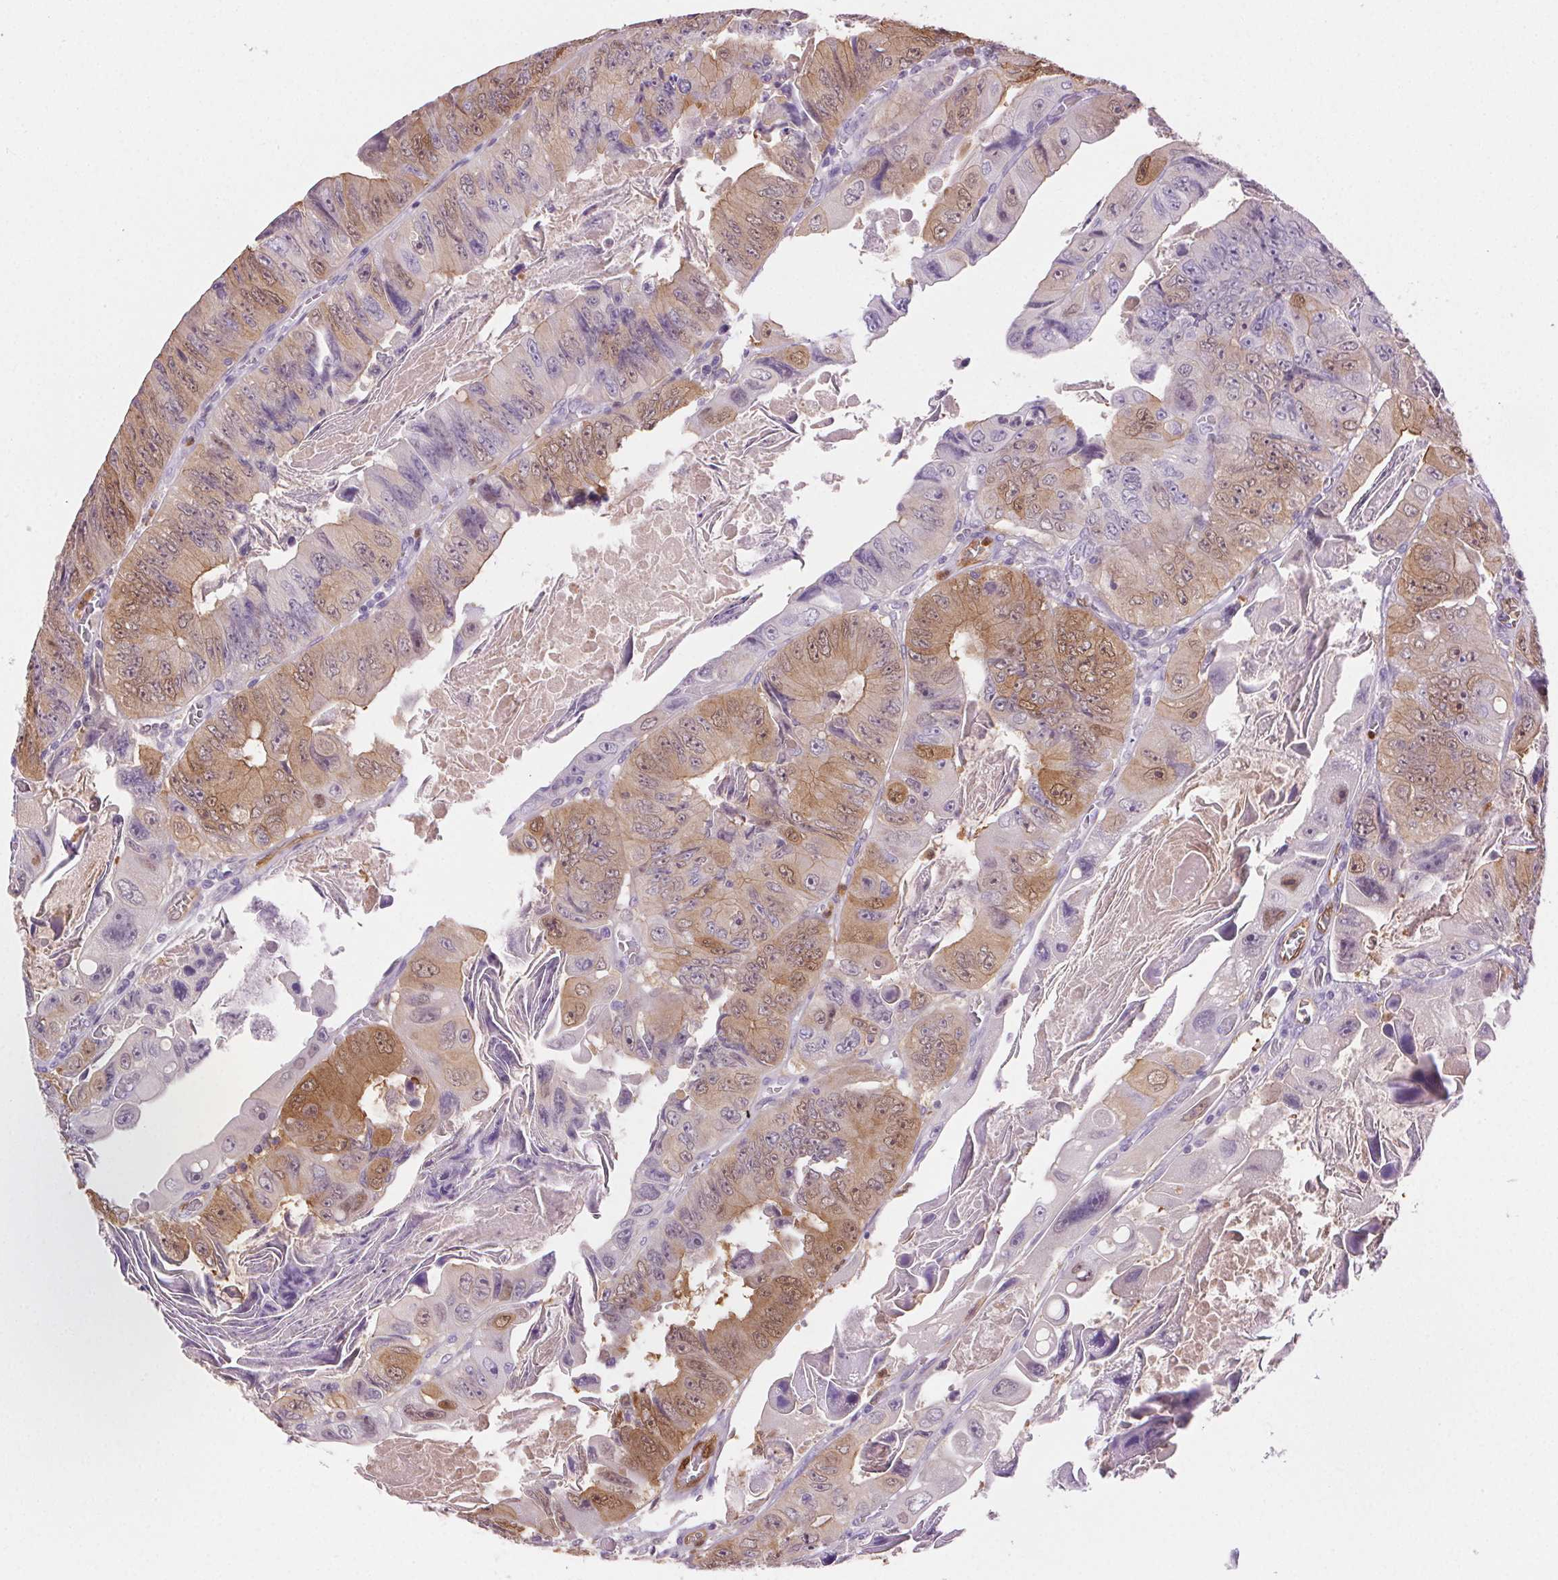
{"staining": {"intensity": "moderate", "quantity": "25%-75%", "location": "cytoplasmic/membranous,nuclear"}, "tissue": "colorectal cancer", "cell_type": "Tumor cells", "image_type": "cancer", "snomed": [{"axis": "morphology", "description": "Adenocarcinoma, NOS"}, {"axis": "topography", "description": "Colon"}], "caption": "Brown immunohistochemical staining in colorectal adenocarcinoma exhibits moderate cytoplasmic/membranous and nuclear staining in about 25%-75% of tumor cells. Ihc stains the protein of interest in brown and the nuclei are stained blue.", "gene": "TMEM45A", "patient": {"sex": "female", "age": 84}}